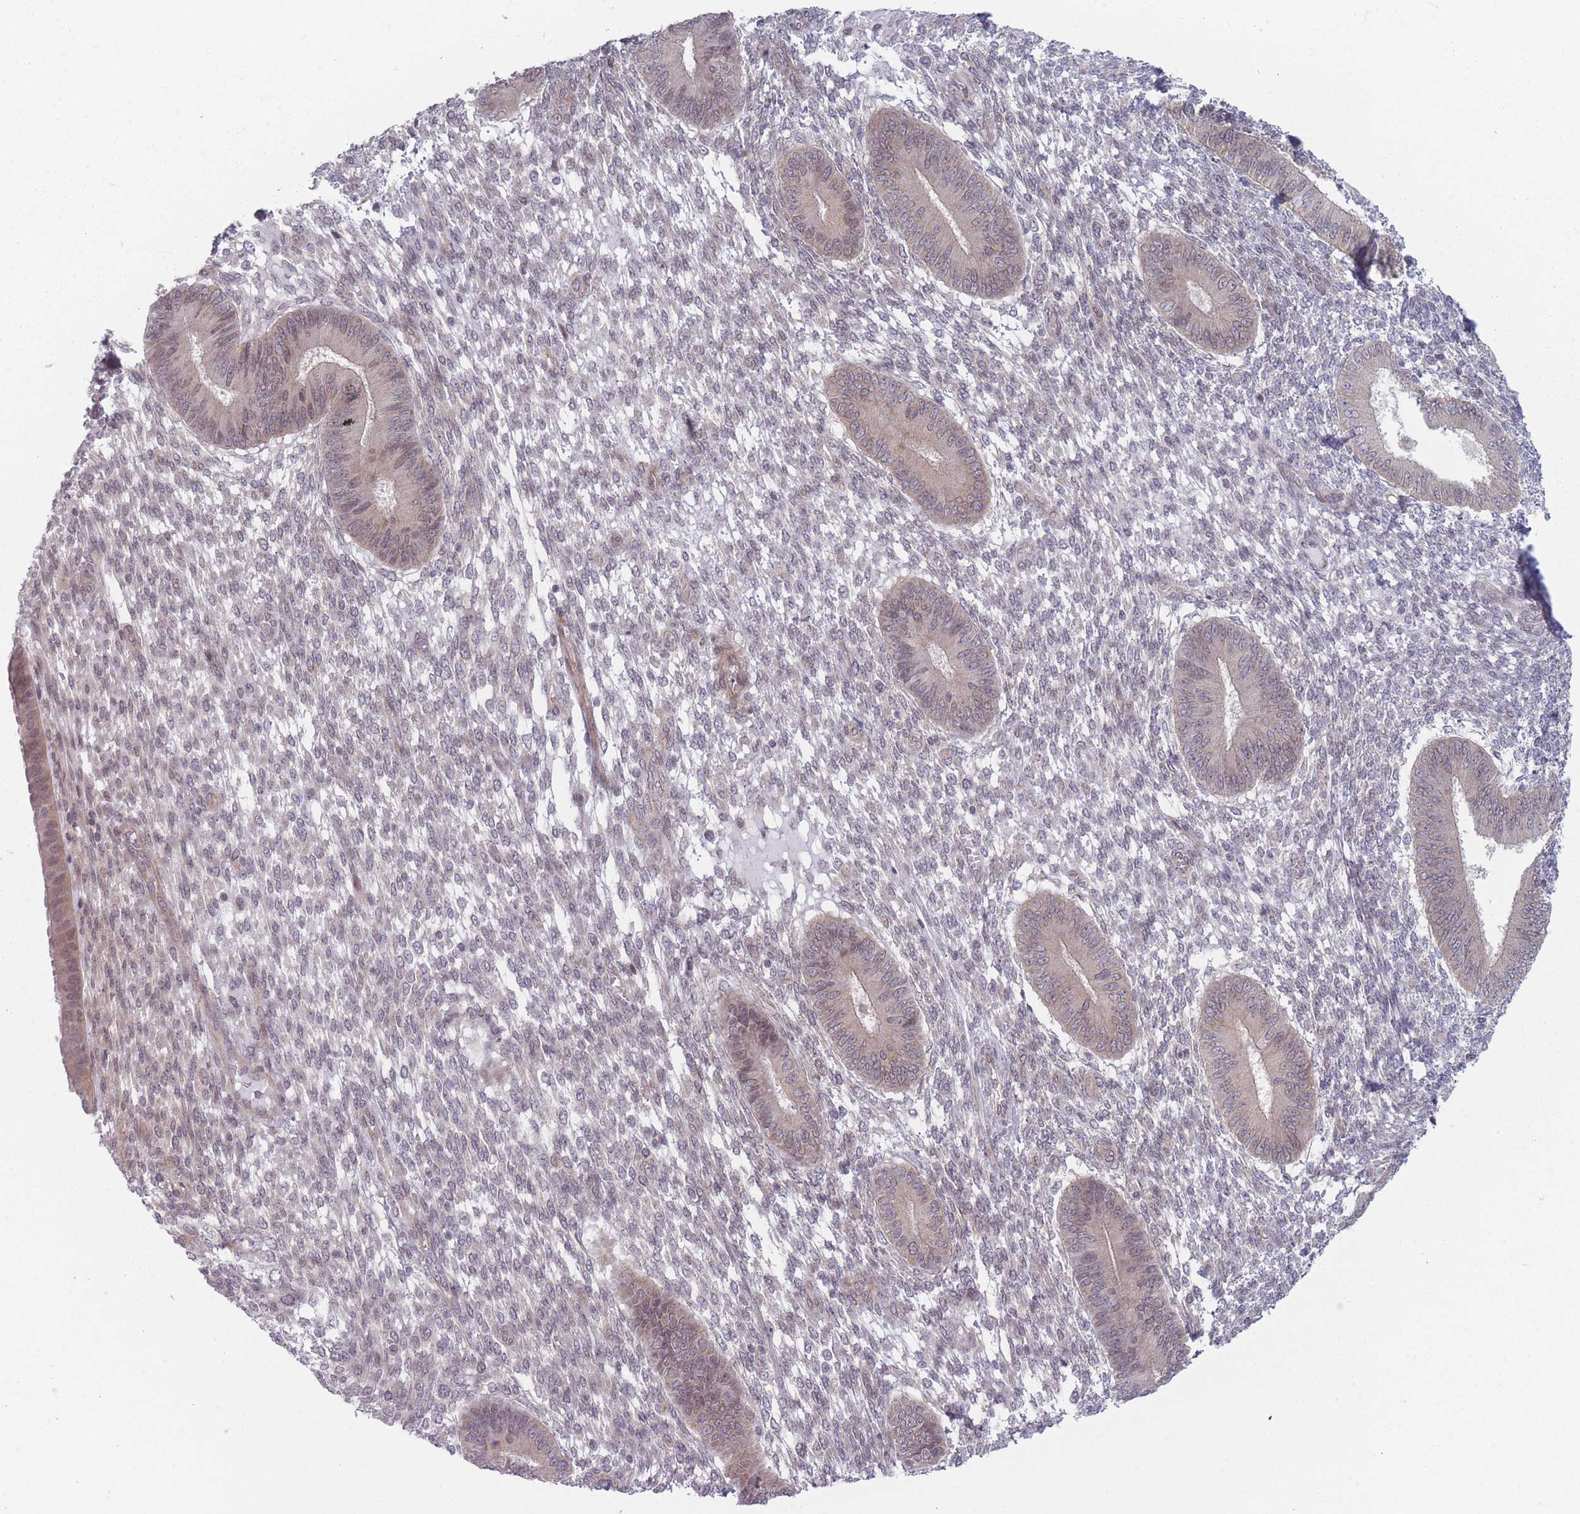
{"staining": {"intensity": "weak", "quantity": "<25%", "location": "nuclear"}, "tissue": "endometrium", "cell_type": "Cells in endometrial stroma", "image_type": "normal", "snomed": [{"axis": "morphology", "description": "Normal tissue, NOS"}, {"axis": "topography", "description": "Endometrium"}], "caption": "Immunohistochemistry (IHC) of benign human endometrium displays no expression in cells in endometrial stroma. Brightfield microscopy of immunohistochemistry (IHC) stained with DAB (3,3'-diaminobenzidine) (brown) and hematoxylin (blue), captured at high magnification.", "gene": "VRK2", "patient": {"sex": "female", "age": 49}}